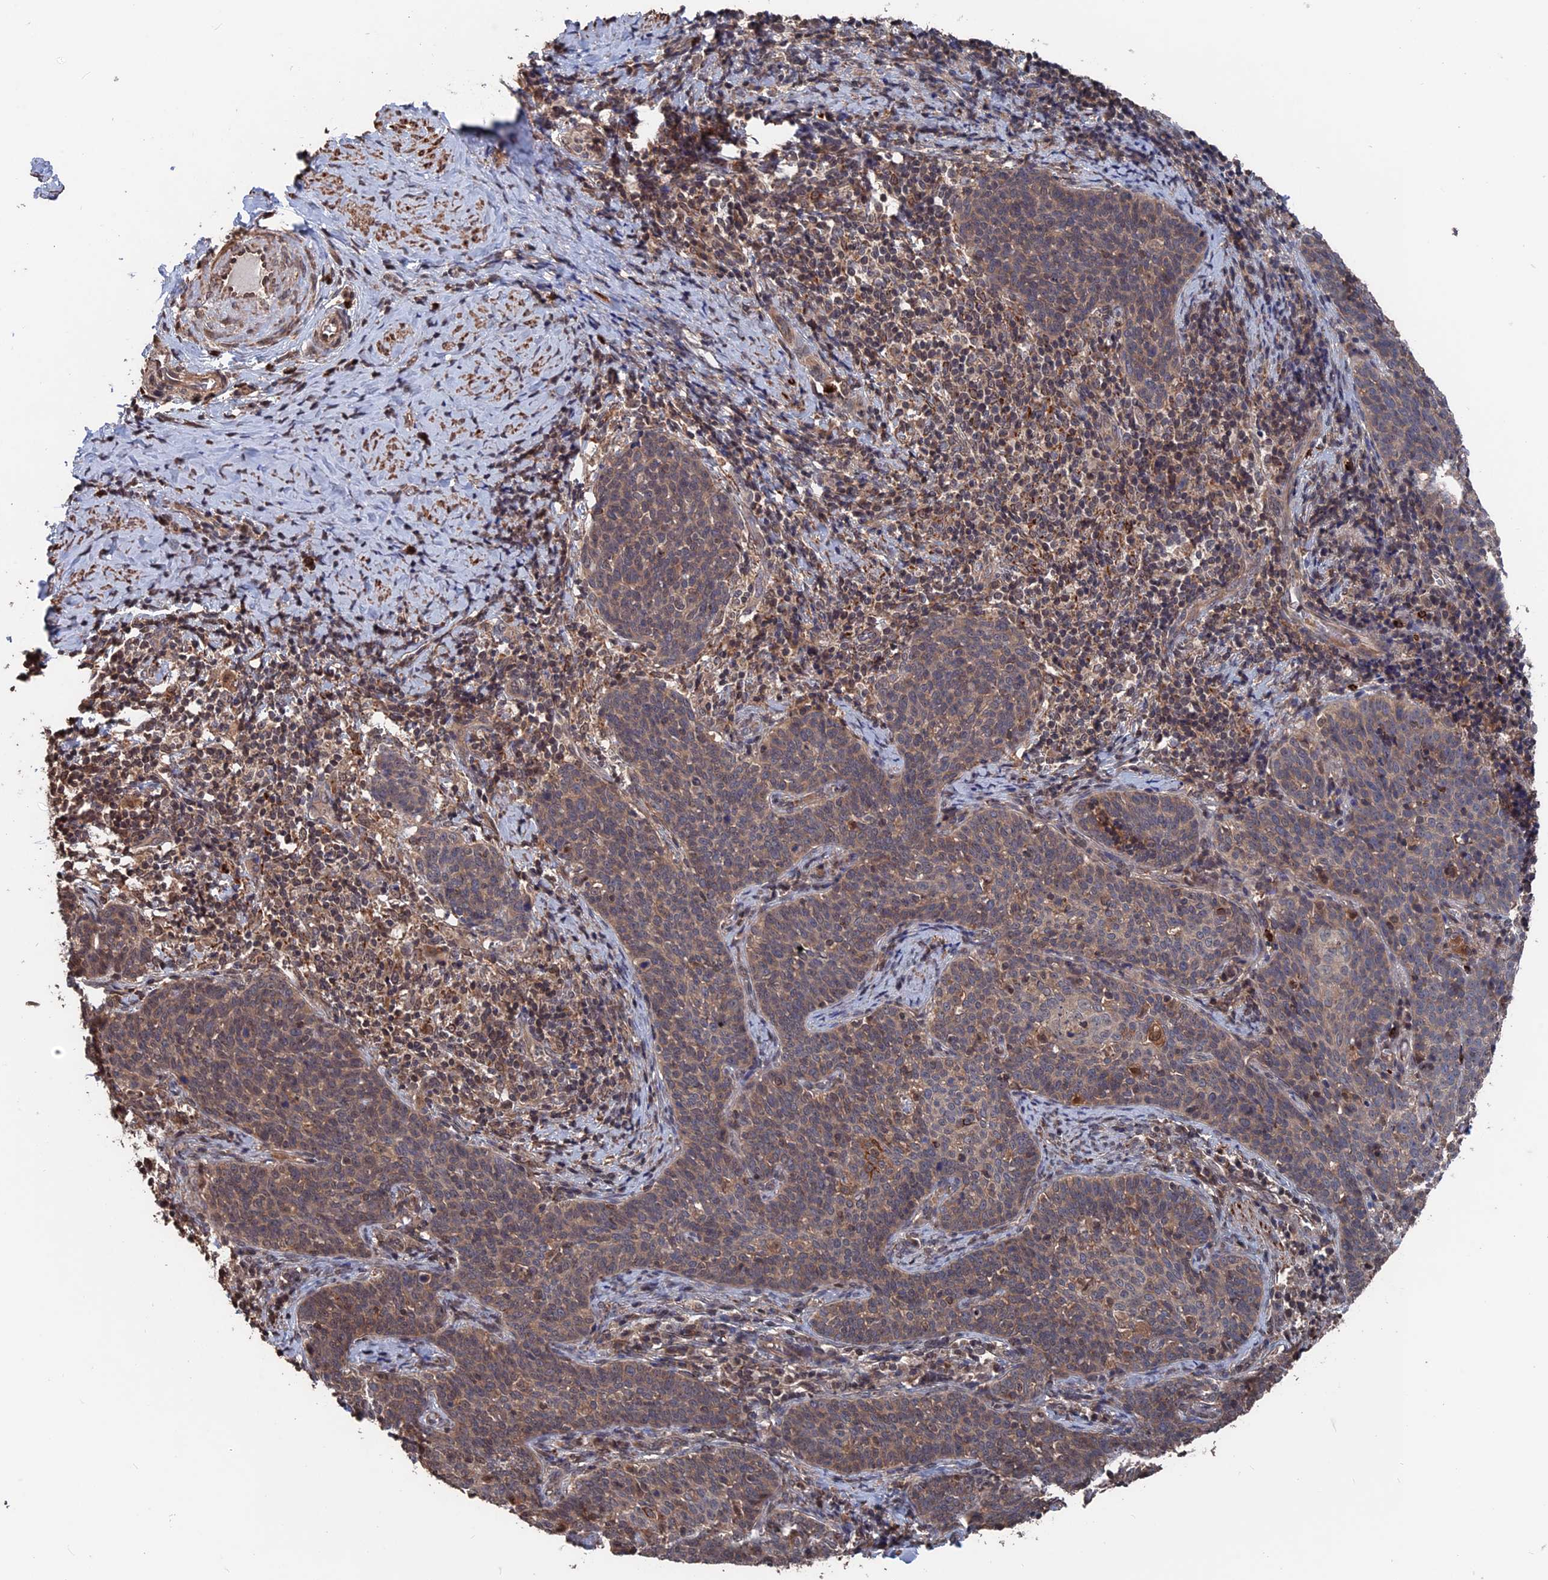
{"staining": {"intensity": "weak", "quantity": ">75%", "location": "cytoplasmic/membranous"}, "tissue": "cervical cancer", "cell_type": "Tumor cells", "image_type": "cancer", "snomed": [{"axis": "morphology", "description": "Normal tissue, NOS"}, {"axis": "morphology", "description": "Squamous cell carcinoma, NOS"}, {"axis": "topography", "description": "Cervix"}], "caption": "DAB immunohistochemical staining of human cervical cancer displays weak cytoplasmic/membranous protein staining in approximately >75% of tumor cells.", "gene": "PDE12", "patient": {"sex": "female", "age": 39}}